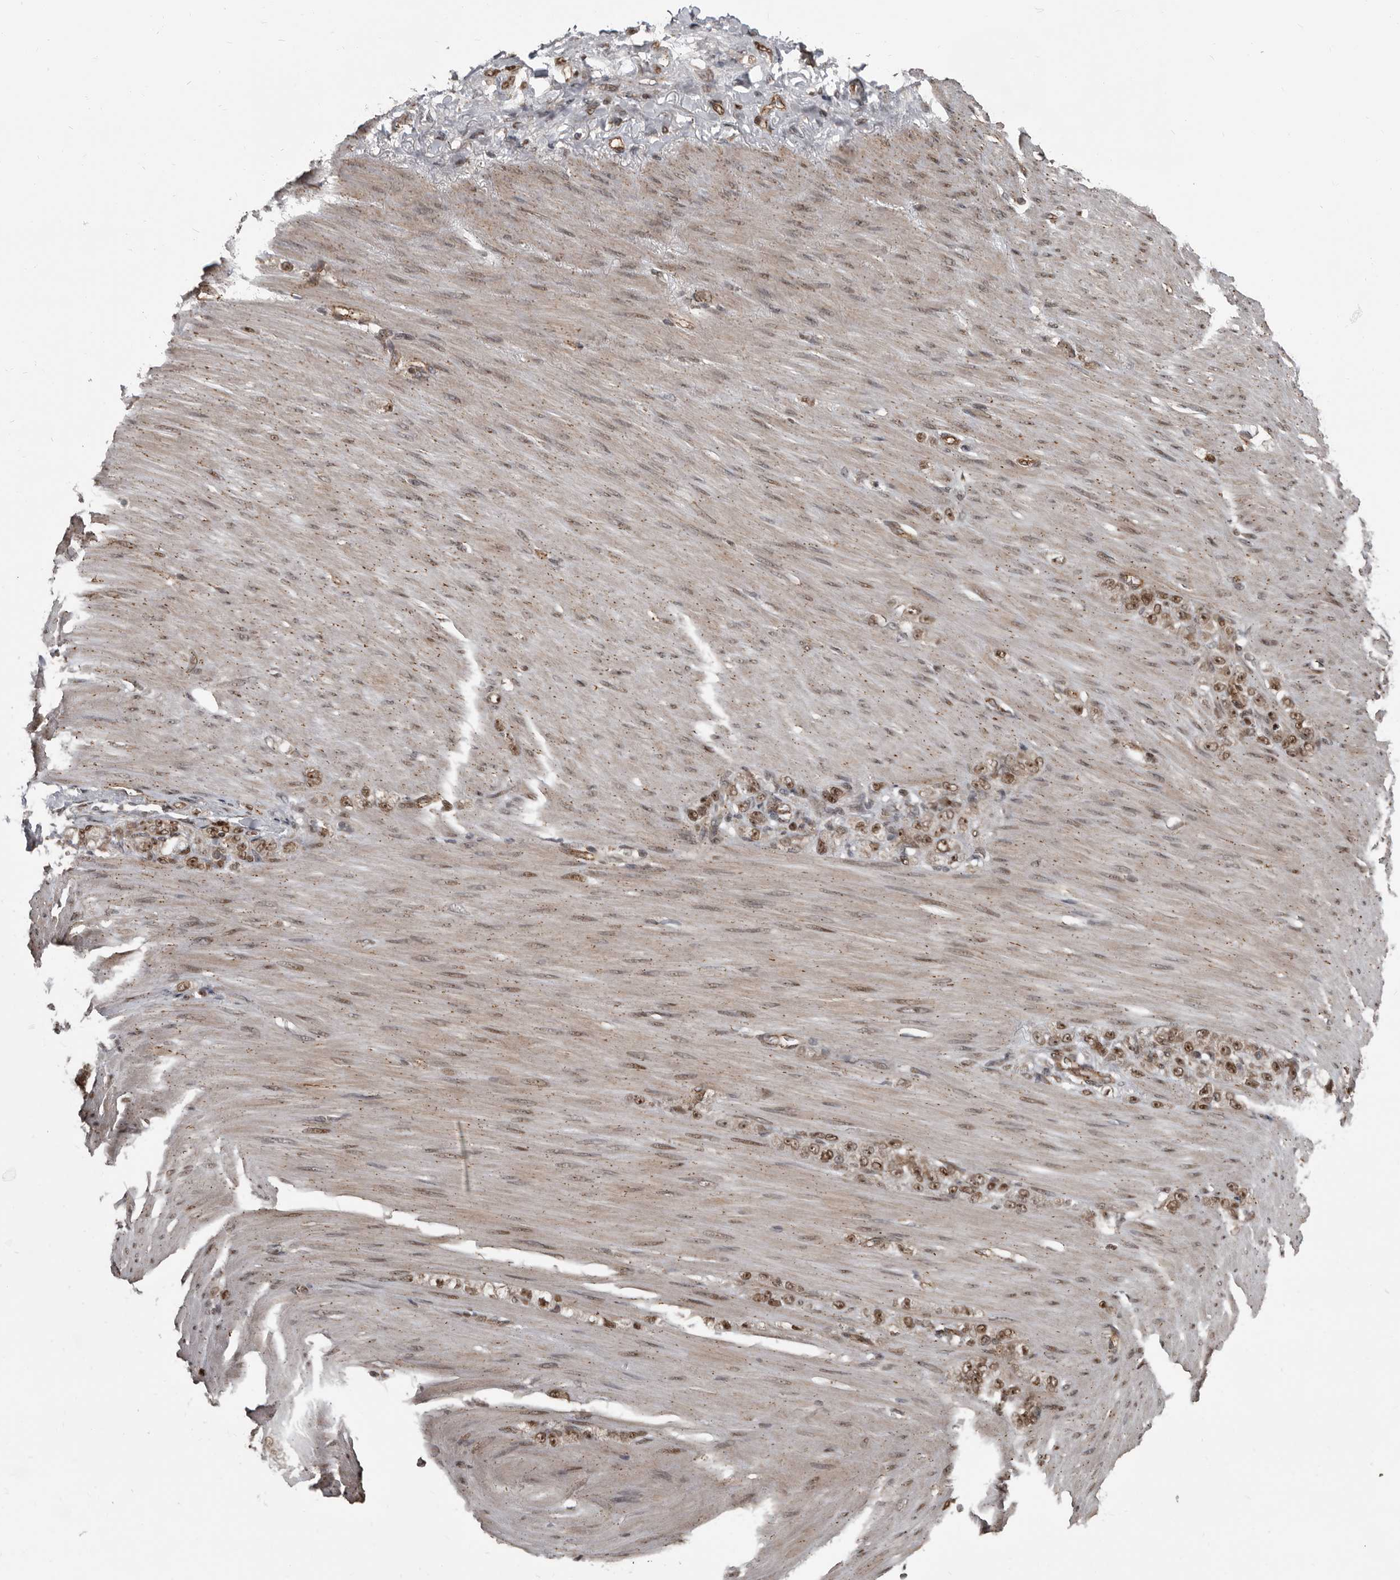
{"staining": {"intensity": "moderate", "quantity": ">75%", "location": "nuclear"}, "tissue": "stomach cancer", "cell_type": "Tumor cells", "image_type": "cancer", "snomed": [{"axis": "morphology", "description": "Normal tissue, NOS"}, {"axis": "morphology", "description": "Adenocarcinoma, NOS"}, {"axis": "topography", "description": "Stomach"}], "caption": "Immunohistochemical staining of human stomach cancer (adenocarcinoma) exhibits medium levels of moderate nuclear positivity in about >75% of tumor cells.", "gene": "CHD1L", "patient": {"sex": "male", "age": 82}}